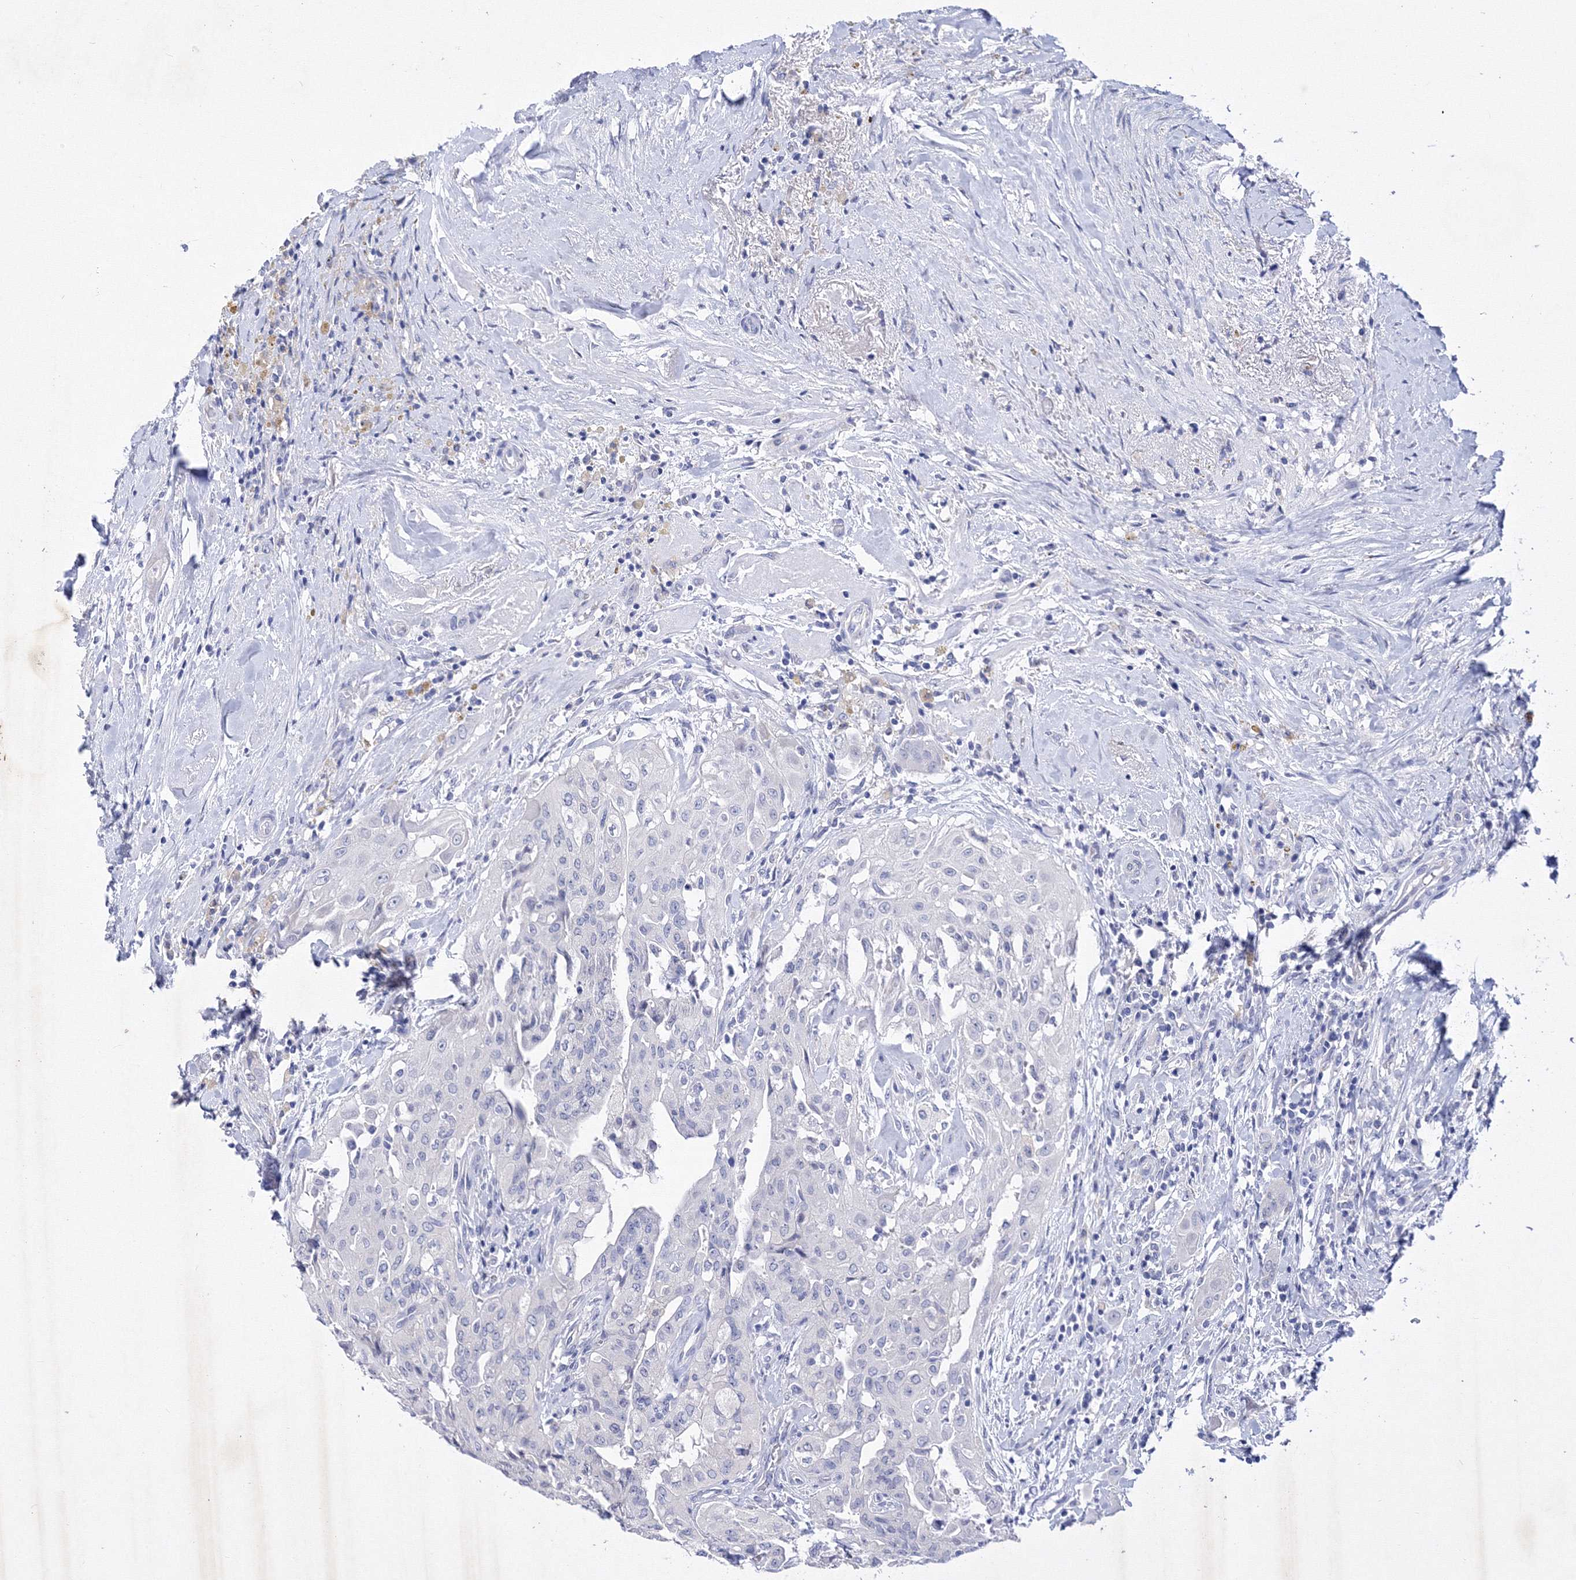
{"staining": {"intensity": "negative", "quantity": "none", "location": "none"}, "tissue": "thyroid cancer", "cell_type": "Tumor cells", "image_type": "cancer", "snomed": [{"axis": "morphology", "description": "Papillary adenocarcinoma, NOS"}, {"axis": "topography", "description": "Thyroid gland"}], "caption": "Micrograph shows no protein staining in tumor cells of thyroid cancer tissue.", "gene": "GPN1", "patient": {"sex": "female", "age": 59}}